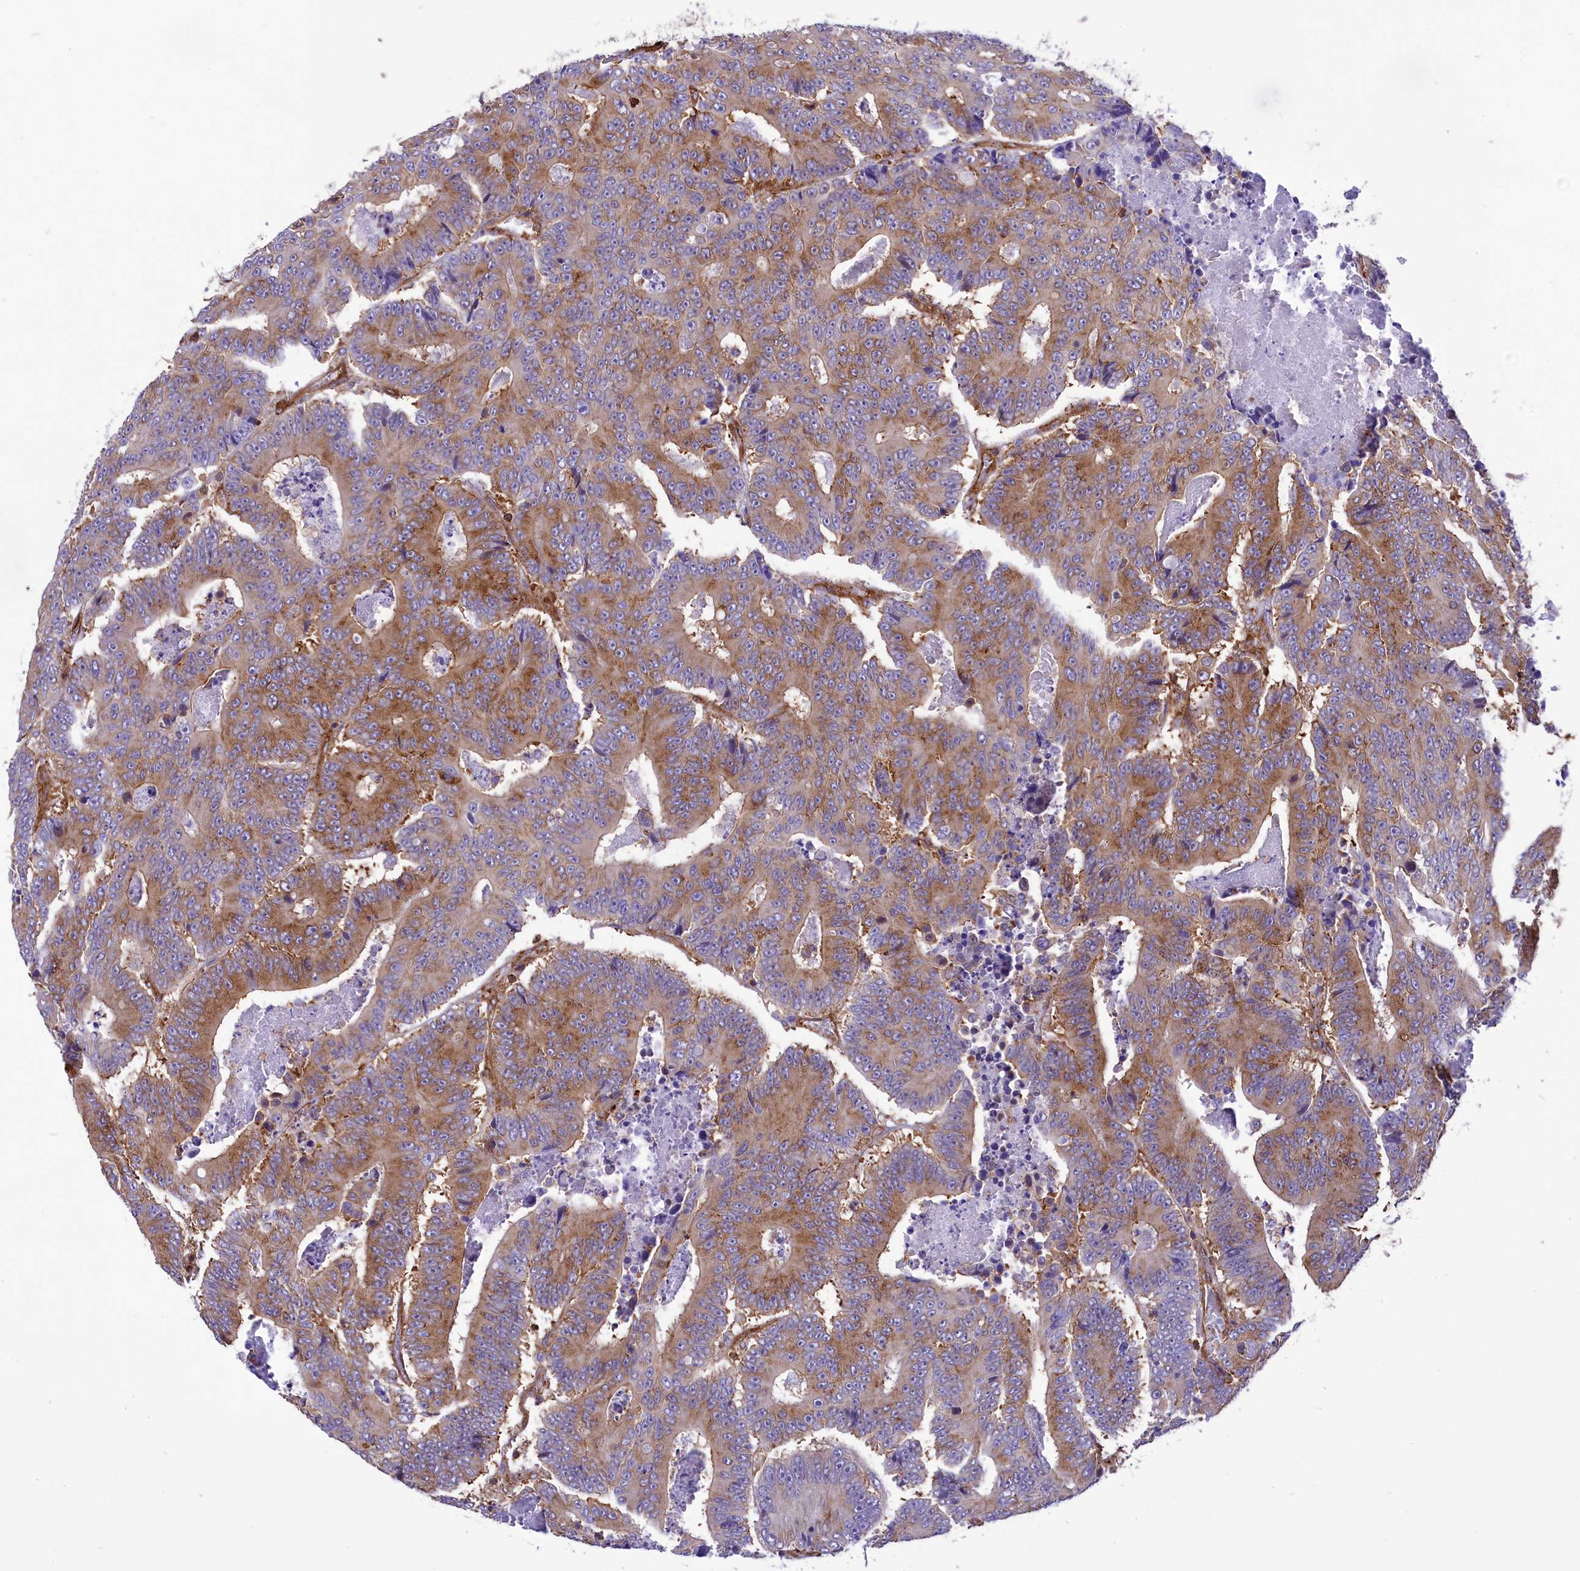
{"staining": {"intensity": "moderate", "quantity": ">75%", "location": "cytoplasmic/membranous"}, "tissue": "colorectal cancer", "cell_type": "Tumor cells", "image_type": "cancer", "snomed": [{"axis": "morphology", "description": "Adenocarcinoma, NOS"}, {"axis": "topography", "description": "Colon"}], "caption": "The image displays a brown stain indicating the presence of a protein in the cytoplasmic/membranous of tumor cells in colorectal adenocarcinoma.", "gene": "SEPTIN9", "patient": {"sex": "male", "age": 83}}